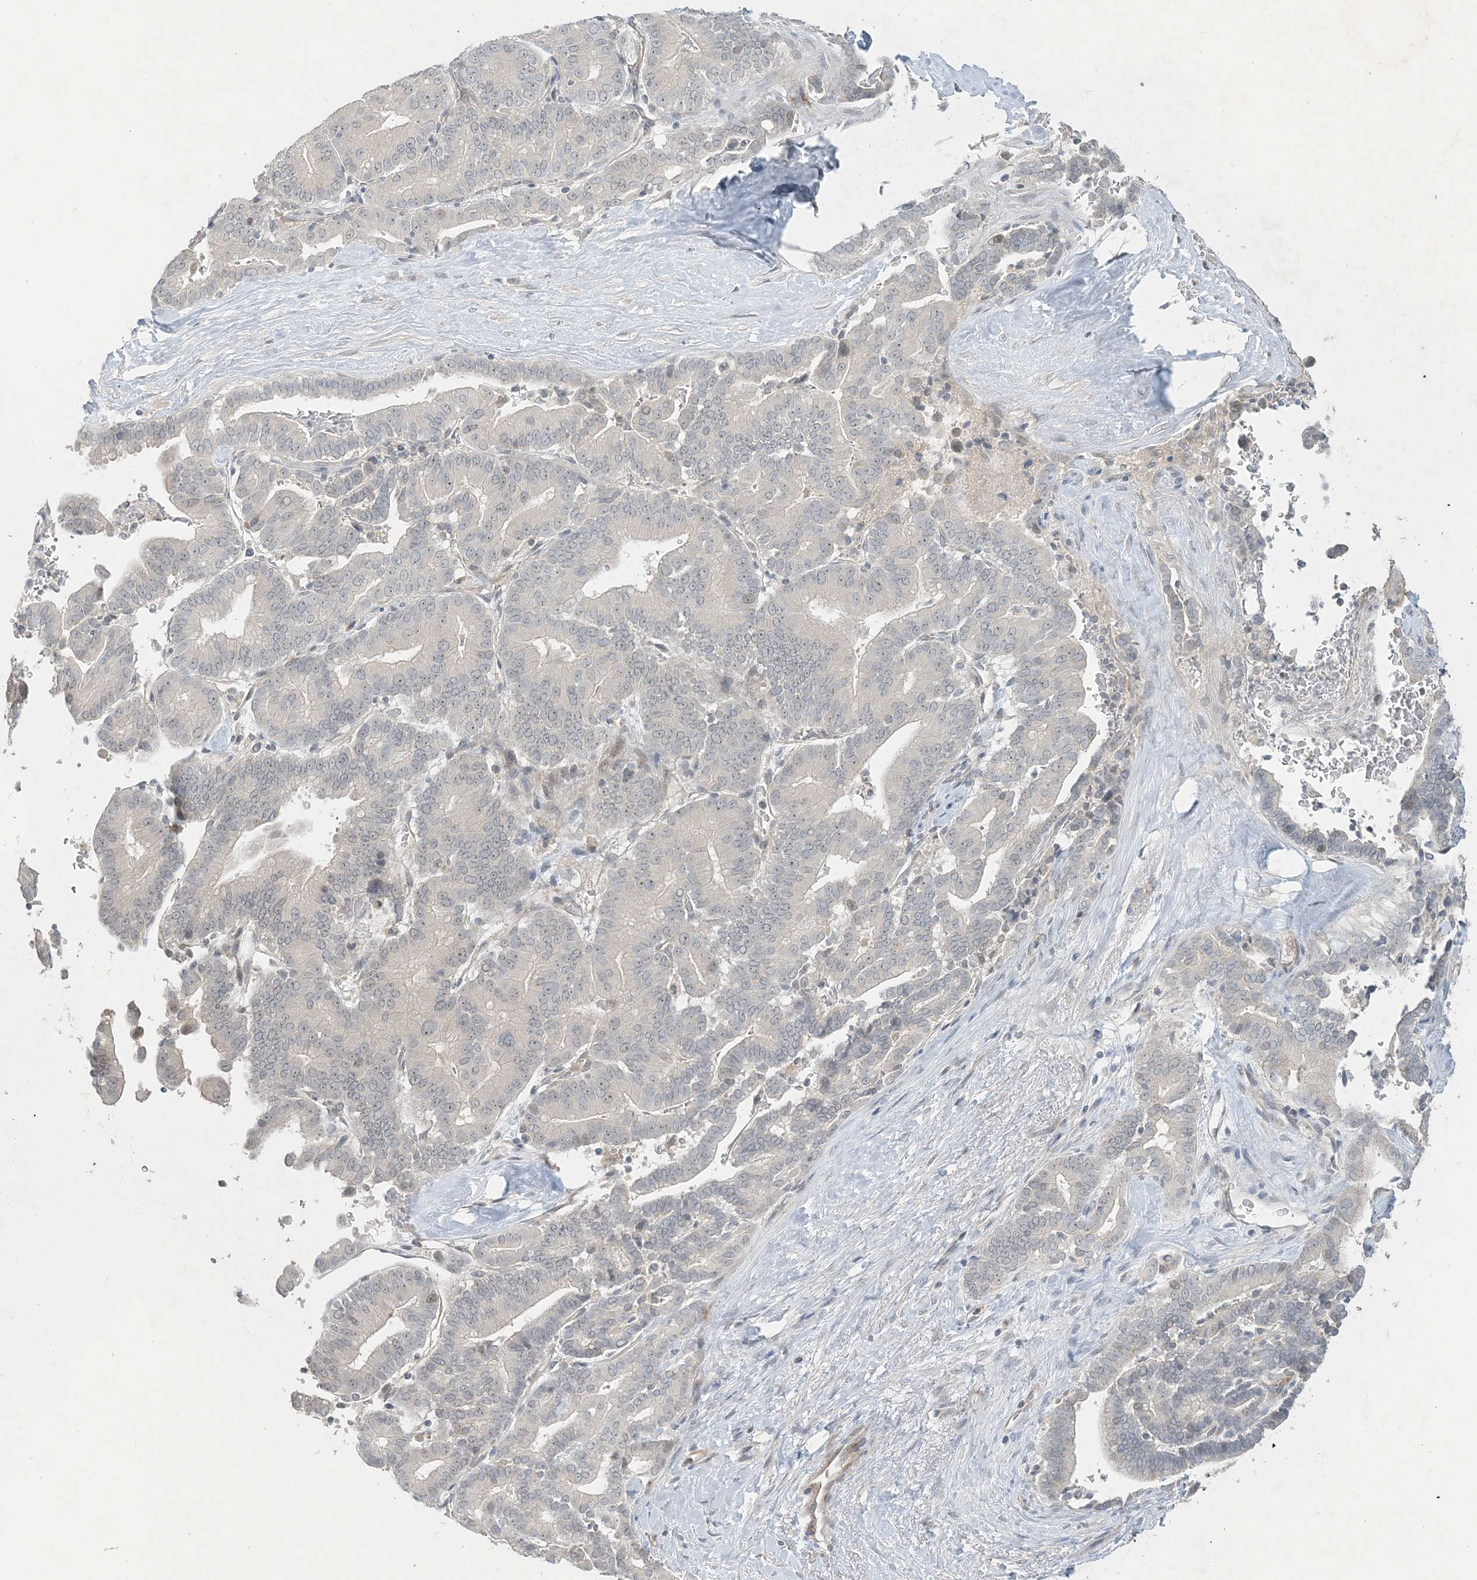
{"staining": {"intensity": "negative", "quantity": "none", "location": "none"}, "tissue": "liver cancer", "cell_type": "Tumor cells", "image_type": "cancer", "snomed": [{"axis": "morphology", "description": "Cholangiocarcinoma"}, {"axis": "topography", "description": "Liver"}], "caption": "High power microscopy photomicrograph of an immunohistochemistry image of cholangiocarcinoma (liver), revealing no significant positivity in tumor cells. Brightfield microscopy of immunohistochemistry (IHC) stained with DAB (brown) and hematoxylin (blue), captured at high magnification.", "gene": "CDS1", "patient": {"sex": "female", "age": 75}}